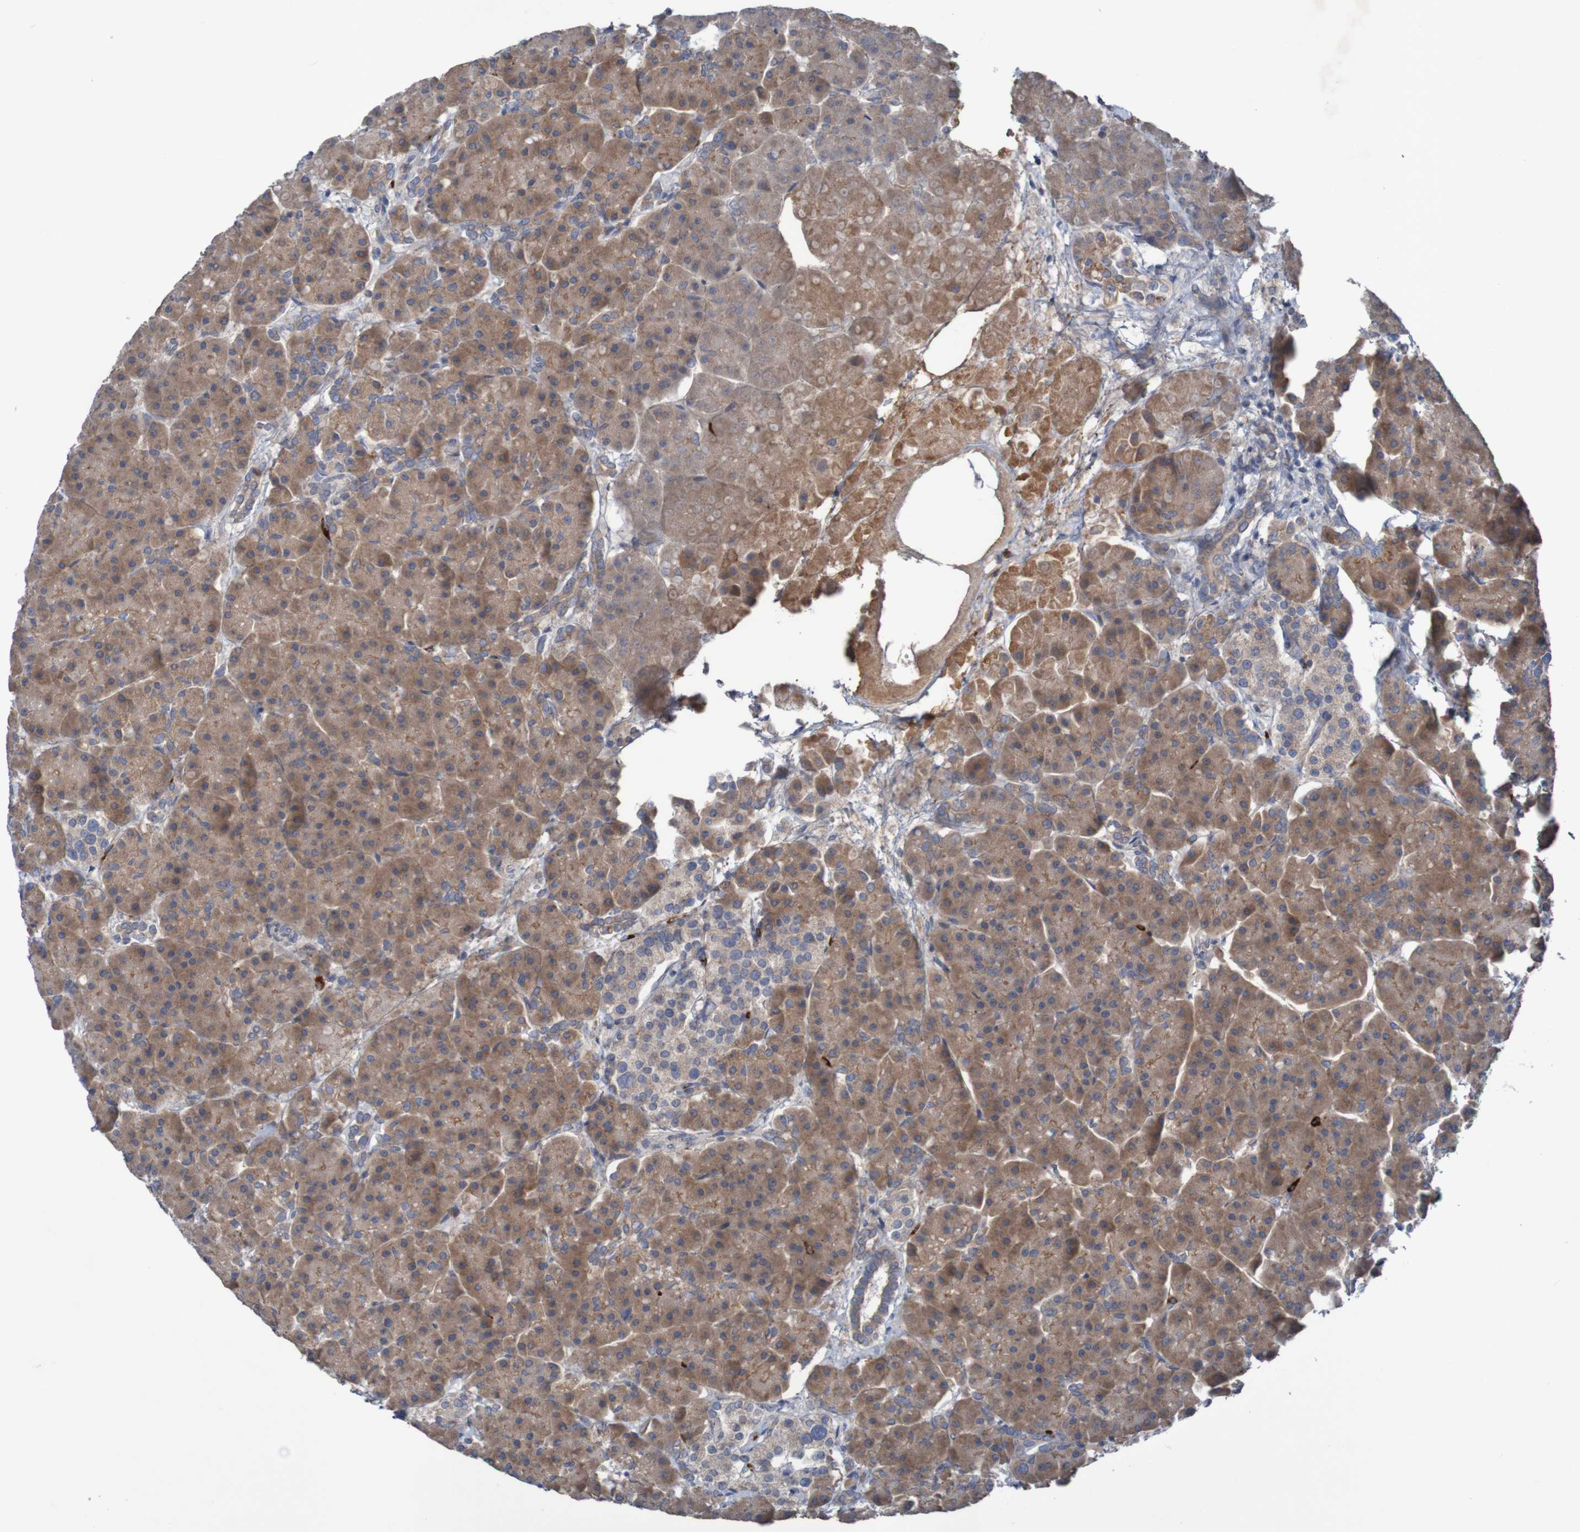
{"staining": {"intensity": "moderate", "quantity": ">75%", "location": "cytoplasmic/membranous"}, "tissue": "pancreas", "cell_type": "Exocrine glandular cells", "image_type": "normal", "snomed": [{"axis": "morphology", "description": "Normal tissue, NOS"}, {"axis": "topography", "description": "Pancreas"}], "caption": "Immunohistochemistry of benign human pancreas reveals medium levels of moderate cytoplasmic/membranous positivity in about >75% of exocrine glandular cells. The protein of interest is stained brown, and the nuclei are stained in blue (DAB IHC with brightfield microscopy, high magnification).", "gene": "ANGPT4", "patient": {"sex": "female", "age": 70}}